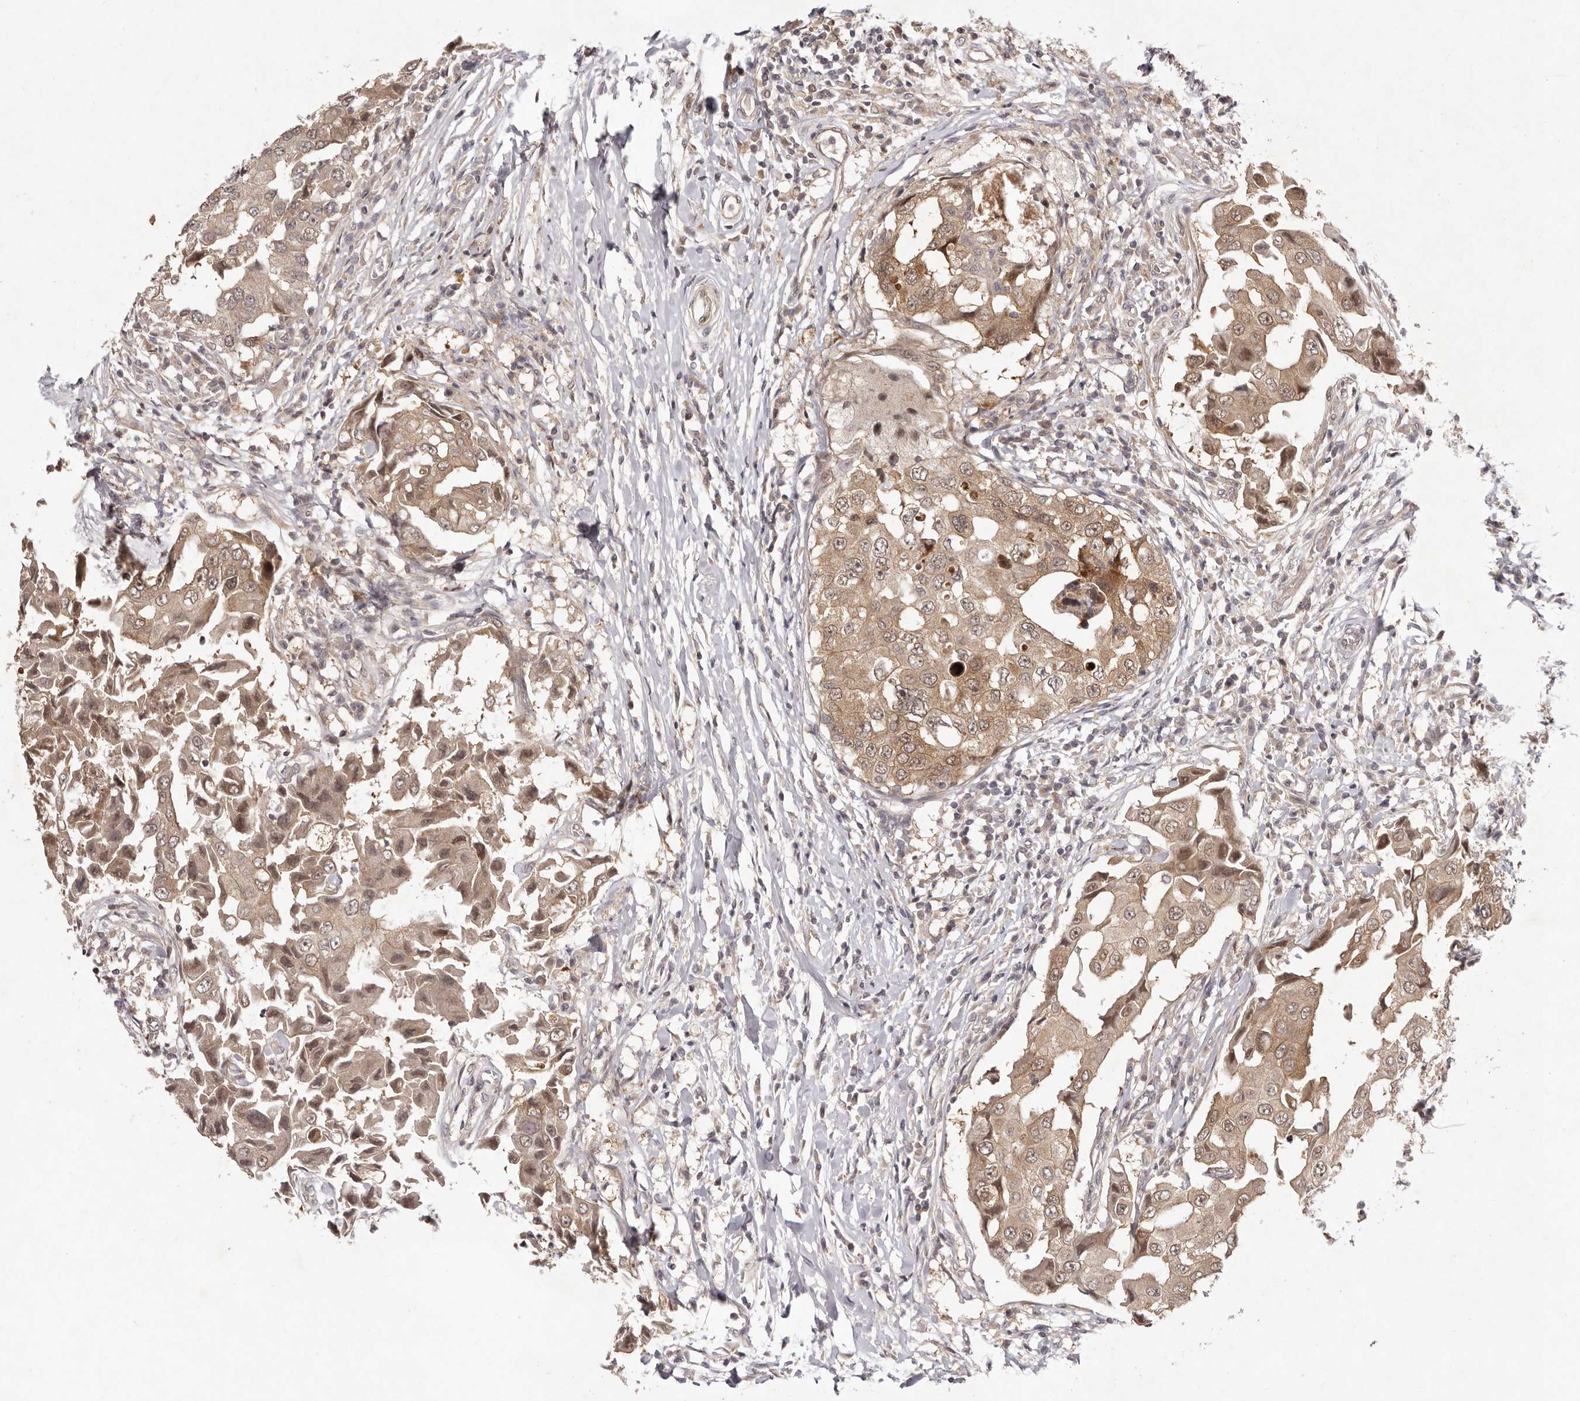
{"staining": {"intensity": "moderate", "quantity": ">75%", "location": "cytoplasmic/membranous,nuclear"}, "tissue": "breast cancer", "cell_type": "Tumor cells", "image_type": "cancer", "snomed": [{"axis": "morphology", "description": "Duct carcinoma"}, {"axis": "topography", "description": "Breast"}], "caption": "The histopathology image reveals a brown stain indicating the presence of a protein in the cytoplasmic/membranous and nuclear of tumor cells in breast invasive ductal carcinoma.", "gene": "BUD31", "patient": {"sex": "female", "age": 27}}